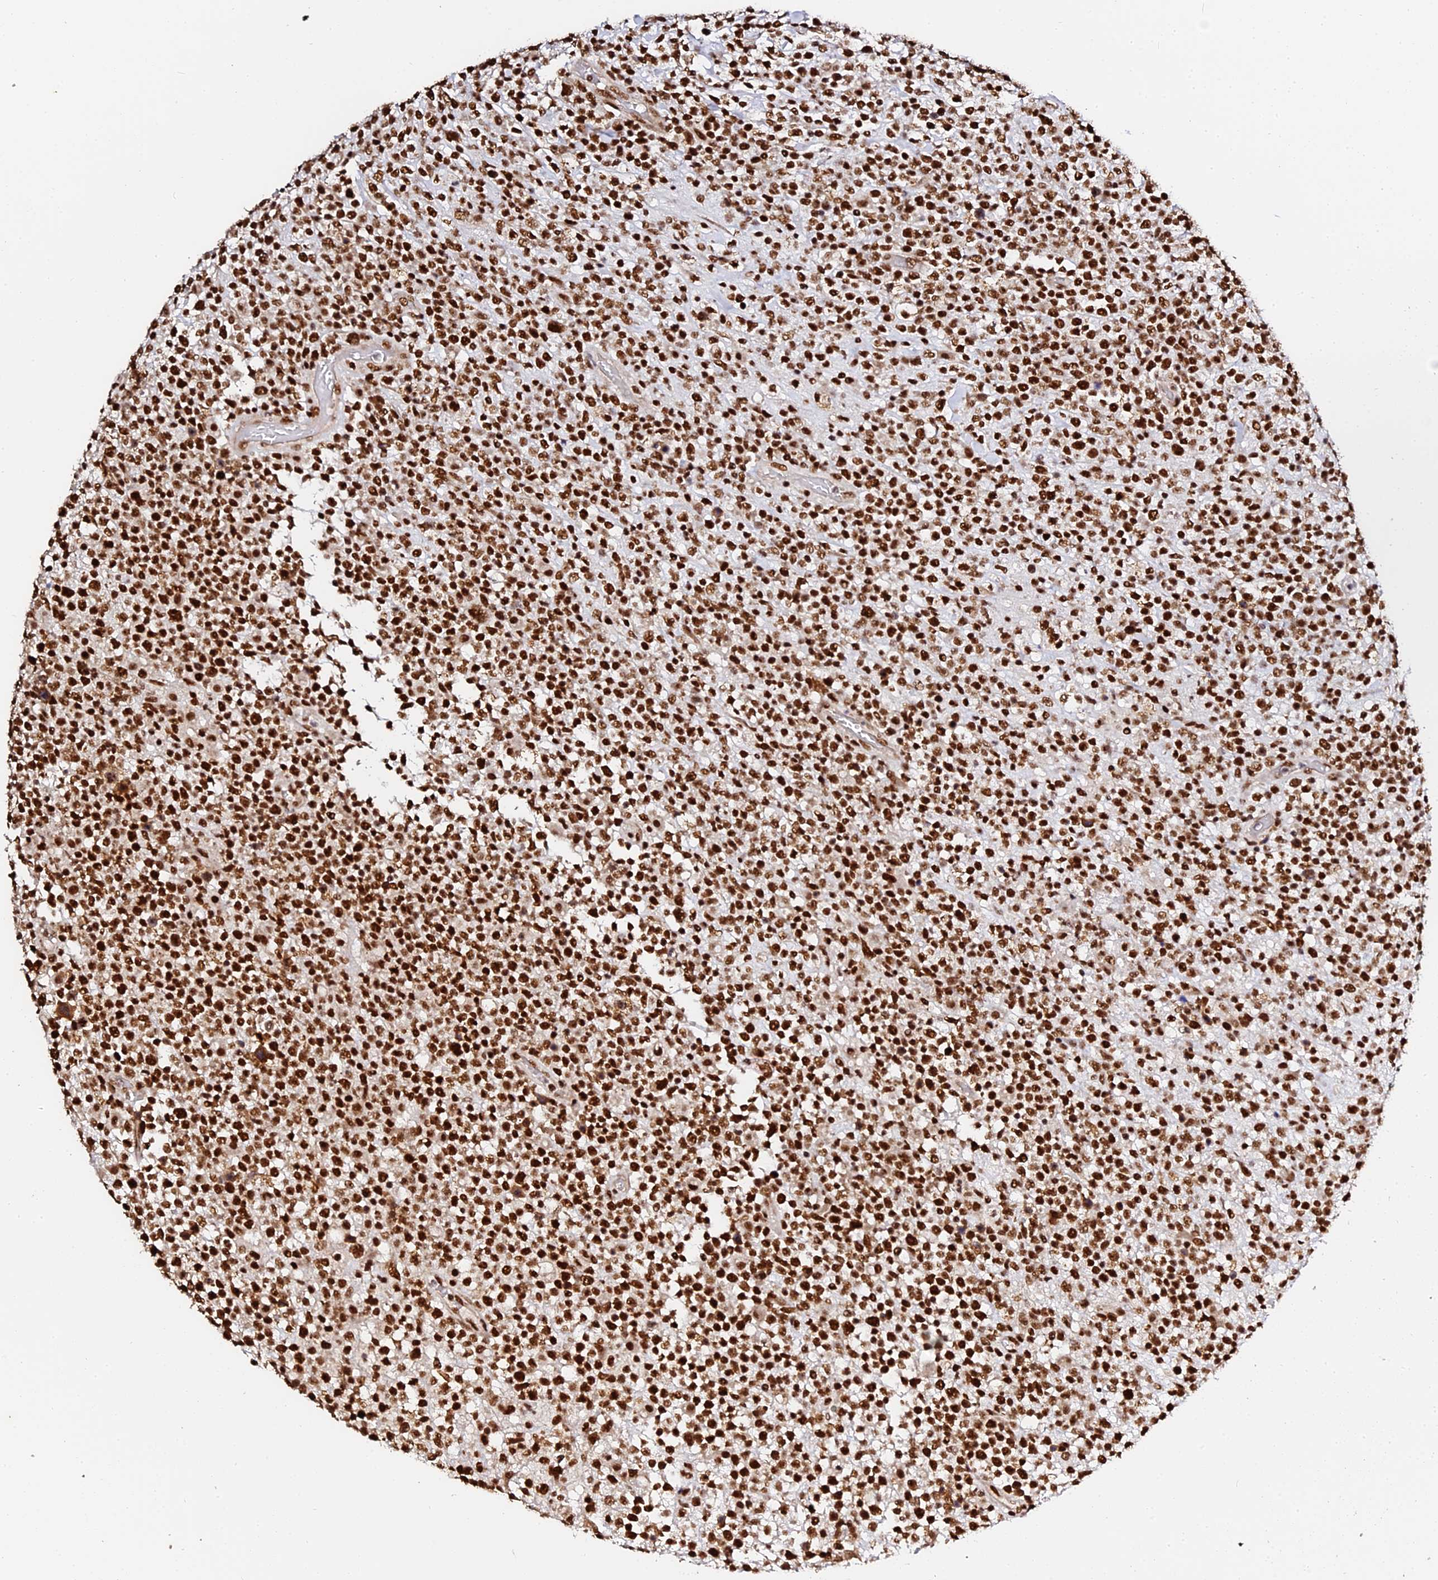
{"staining": {"intensity": "strong", "quantity": ">75%", "location": "nuclear"}, "tissue": "lymphoma", "cell_type": "Tumor cells", "image_type": "cancer", "snomed": [{"axis": "morphology", "description": "Malignant lymphoma, non-Hodgkin's type, High grade"}, {"axis": "topography", "description": "Colon"}], "caption": "Brown immunohistochemical staining in human lymphoma reveals strong nuclear positivity in approximately >75% of tumor cells.", "gene": "MCRS1", "patient": {"sex": "female", "age": 53}}